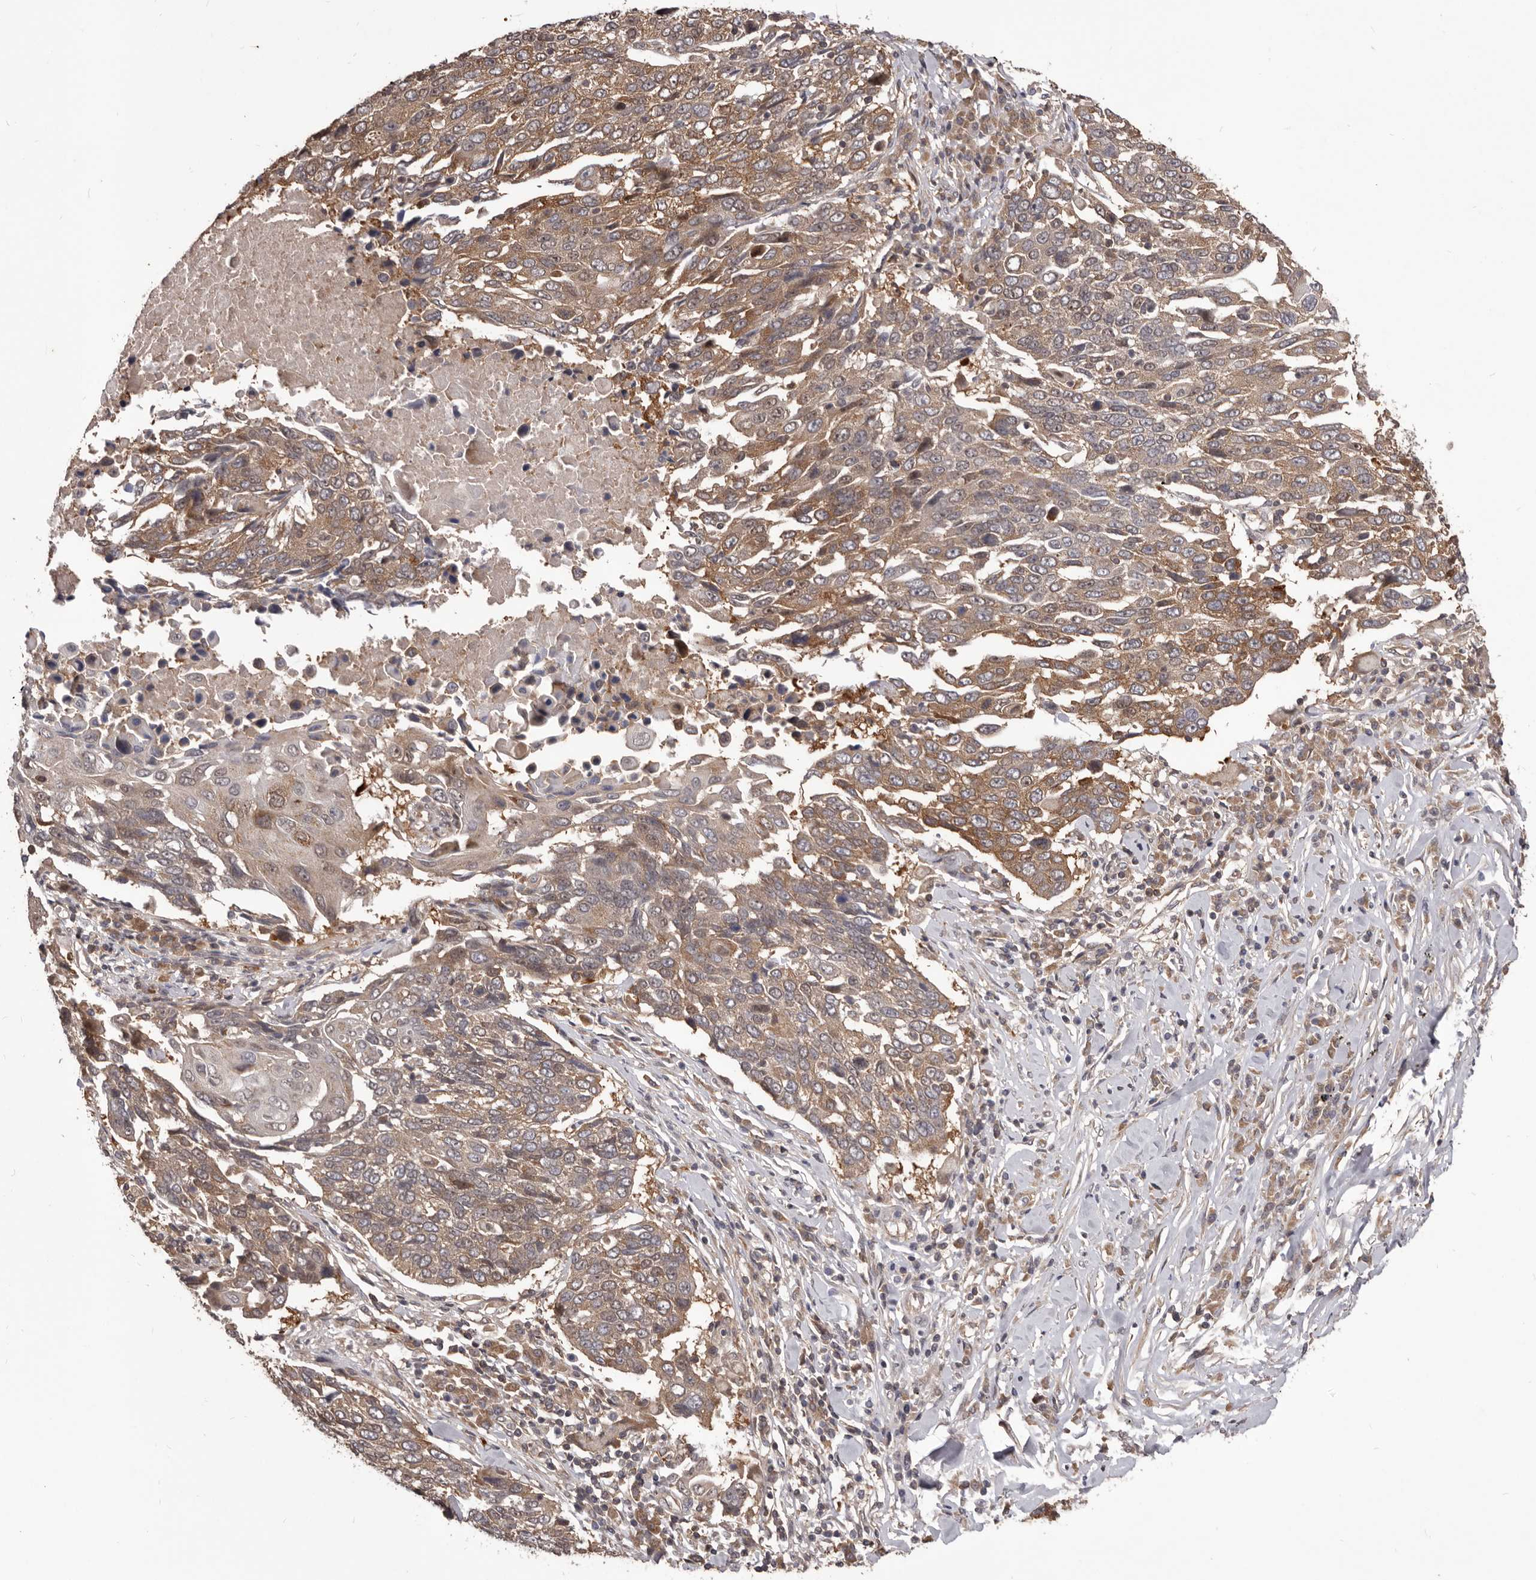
{"staining": {"intensity": "moderate", "quantity": ">75%", "location": "cytoplasmic/membranous"}, "tissue": "lung cancer", "cell_type": "Tumor cells", "image_type": "cancer", "snomed": [{"axis": "morphology", "description": "Squamous cell carcinoma, NOS"}, {"axis": "topography", "description": "Lung"}], "caption": "Squamous cell carcinoma (lung) tissue demonstrates moderate cytoplasmic/membranous expression in about >75% of tumor cells, visualized by immunohistochemistry. (DAB IHC with brightfield microscopy, high magnification).", "gene": "HBS1L", "patient": {"sex": "male", "age": 66}}